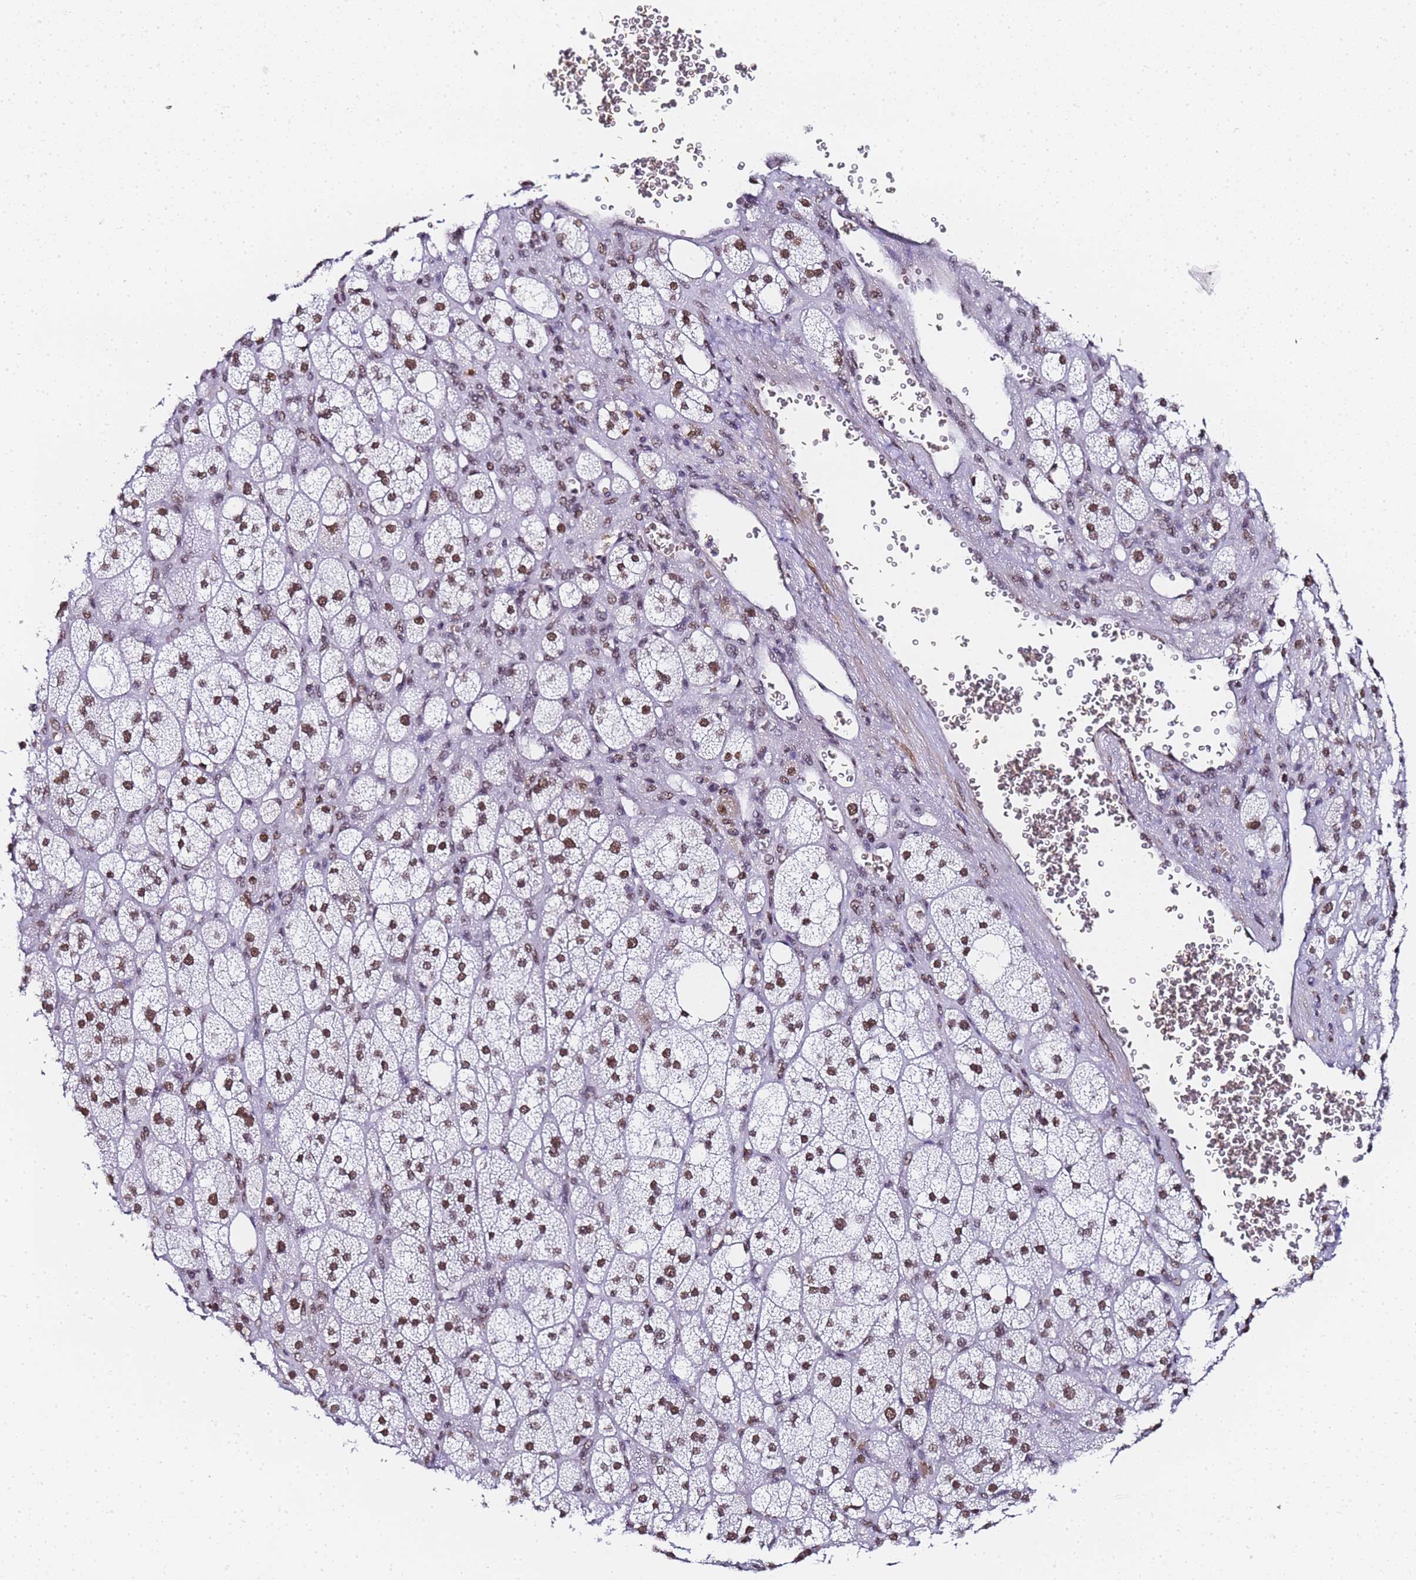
{"staining": {"intensity": "moderate", "quantity": ">75%", "location": "nuclear"}, "tissue": "adrenal gland", "cell_type": "Glandular cells", "image_type": "normal", "snomed": [{"axis": "morphology", "description": "Normal tissue, NOS"}, {"axis": "topography", "description": "Adrenal gland"}], "caption": "Immunohistochemistry of unremarkable human adrenal gland exhibits medium levels of moderate nuclear staining in about >75% of glandular cells.", "gene": "POLR1A", "patient": {"sex": "male", "age": 61}}